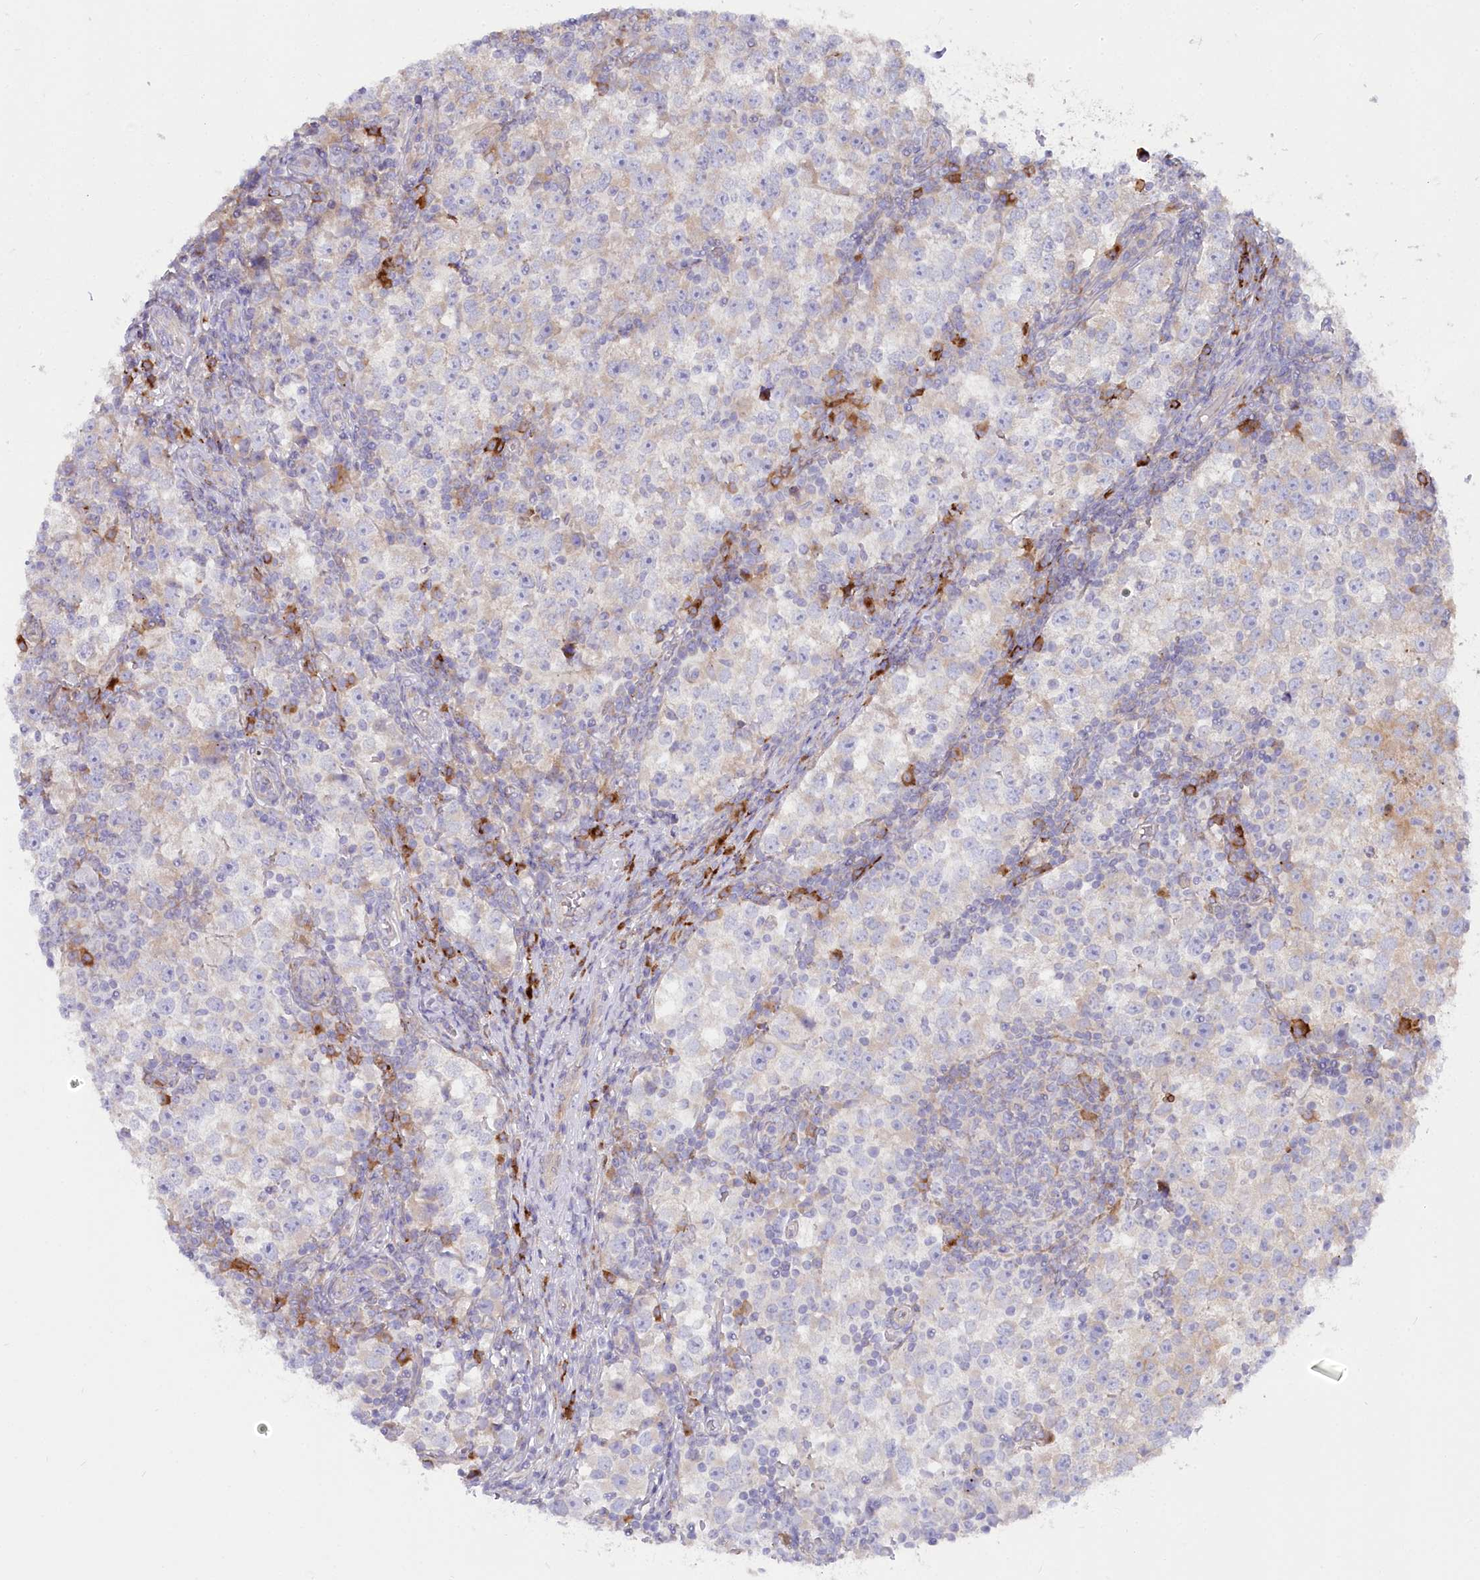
{"staining": {"intensity": "negative", "quantity": "none", "location": "none"}, "tissue": "testis cancer", "cell_type": "Tumor cells", "image_type": "cancer", "snomed": [{"axis": "morphology", "description": "Seminoma, NOS"}, {"axis": "topography", "description": "Testis"}], "caption": "An immunohistochemistry (IHC) photomicrograph of testis cancer is shown. There is no staining in tumor cells of testis cancer. (Immunohistochemistry, brightfield microscopy, high magnification).", "gene": "POGLUT1", "patient": {"sex": "male", "age": 65}}